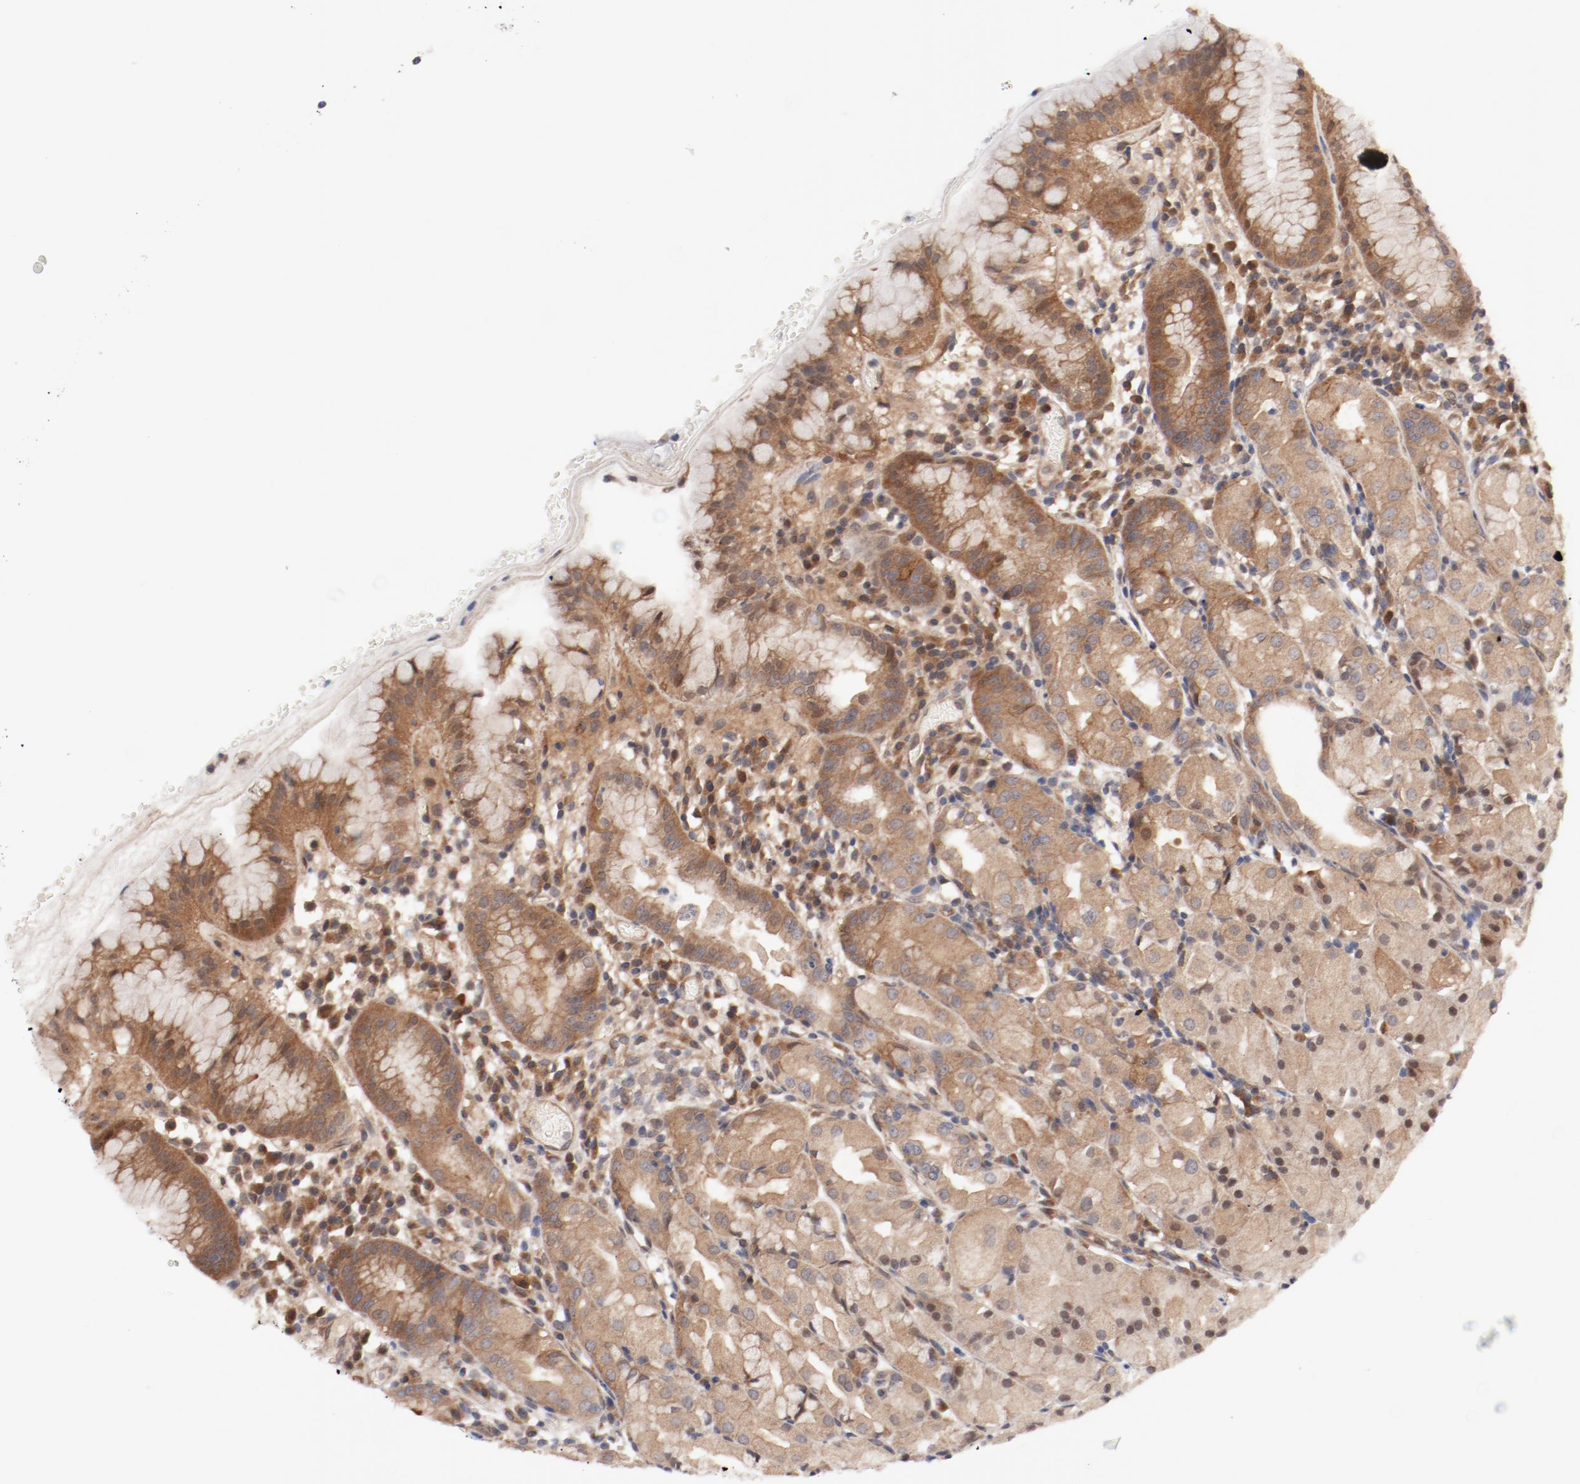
{"staining": {"intensity": "moderate", "quantity": "25%-75%", "location": "cytoplasmic/membranous"}, "tissue": "stomach", "cell_type": "Glandular cells", "image_type": "normal", "snomed": [{"axis": "morphology", "description": "Normal tissue, NOS"}, {"axis": "topography", "description": "Stomach"}, {"axis": "topography", "description": "Stomach, lower"}], "caption": "Moderate cytoplasmic/membranous protein staining is present in about 25%-75% of glandular cells in stomach. Immunohistochemistry (ihc) stains the protein in brown and the nuclei are stained blue.", "gene": "PITPNM2", "patient": {"sex": "female", "age": 75}}